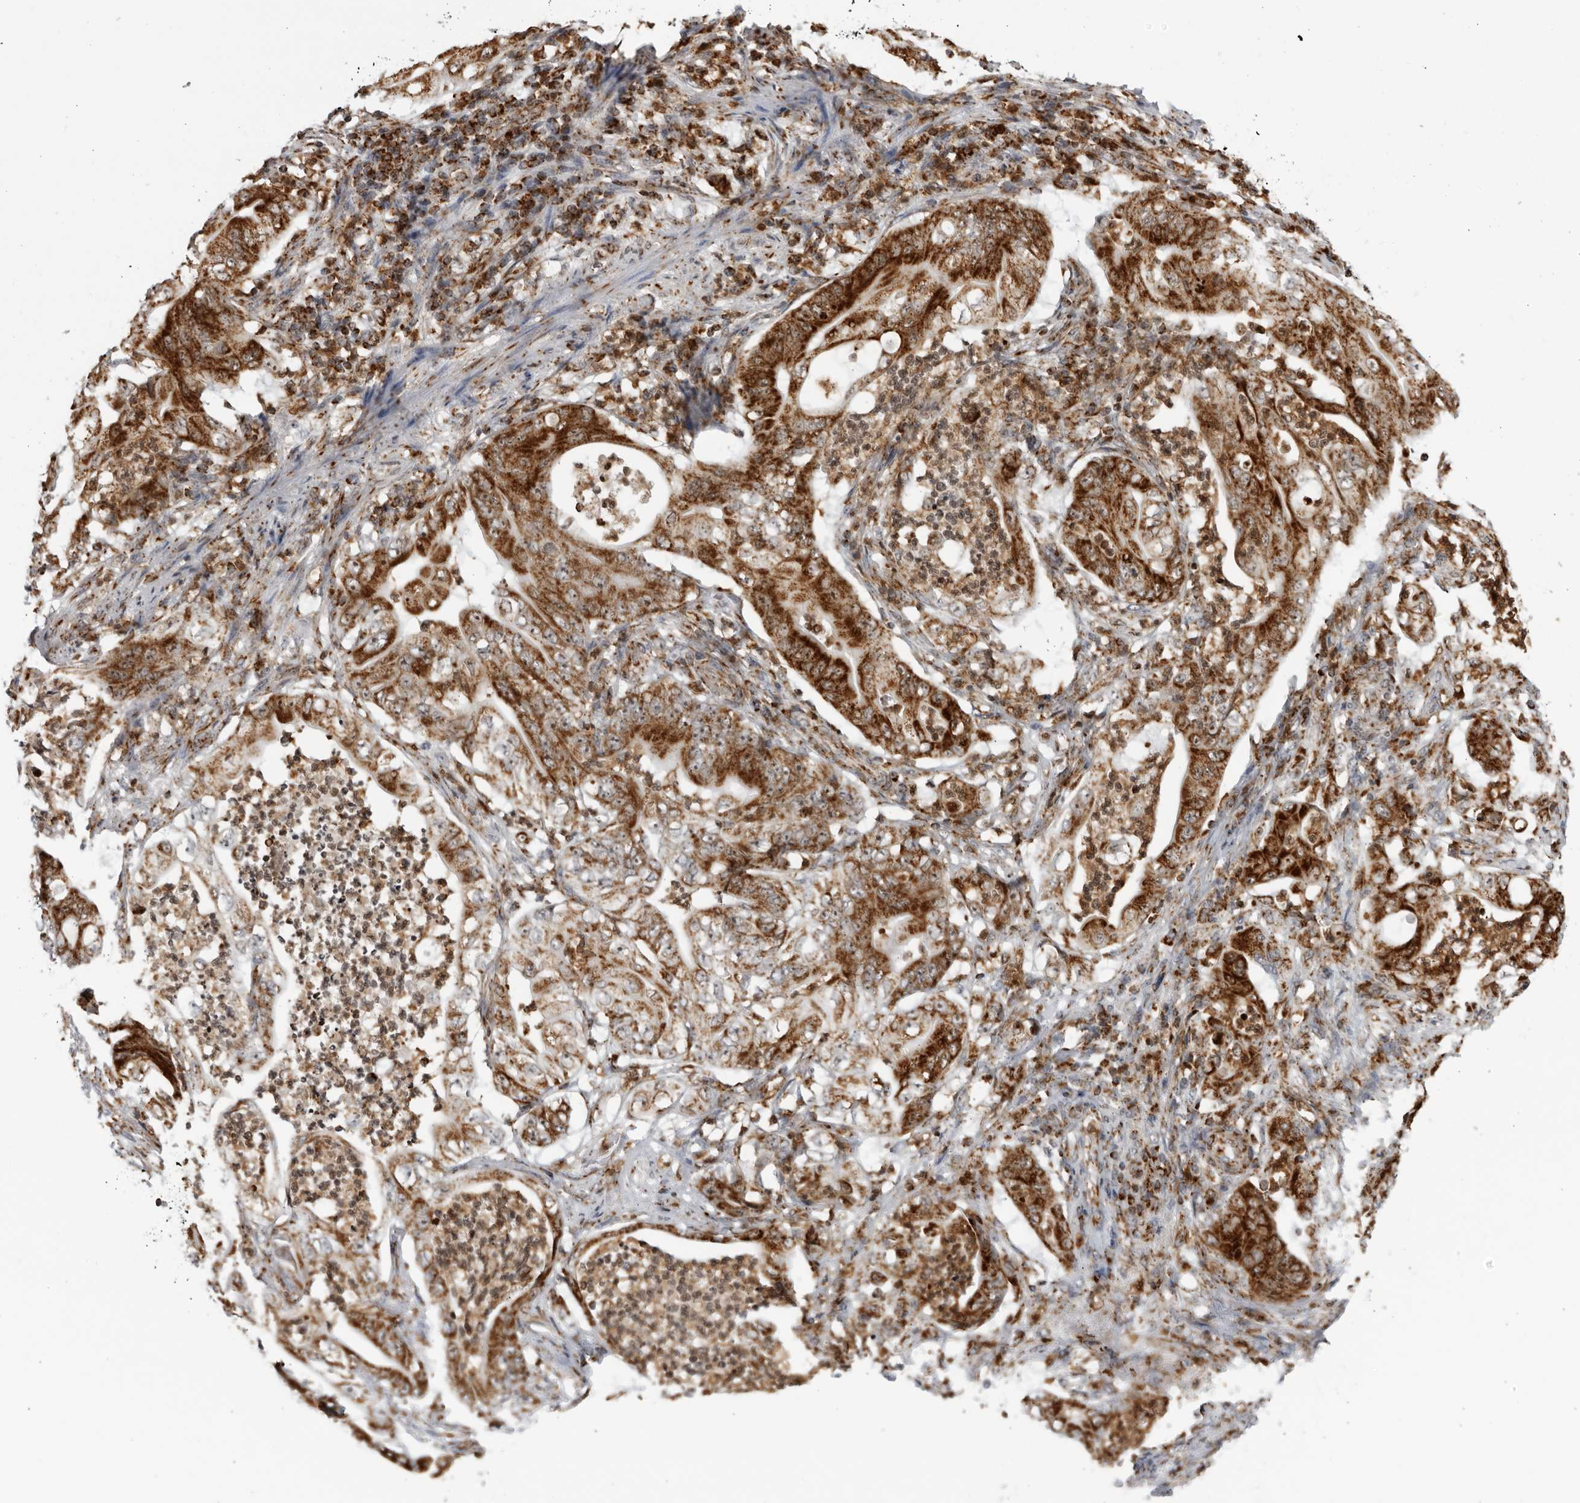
{"staining": {"intensity": "strong", "quantity": ">75%", "location": "cytoplasmic/membranous"}, "tissue": "stomach cancer", "cell_type": "Tumor cells", "image_type": "cancer", "snomed": [{"axis": "morphology", "description": "Adenocarcinoma, NOS"}, {"axis": "topography", "description": "Stomach"}], "caption": "A brown stain highlights strong cytoplasmic/membranous staining of a protein in human adenocarcinoma (stomach) tumor cells.", "gene": "RBM34", "patient": {"sex": "female", "age": 73}}